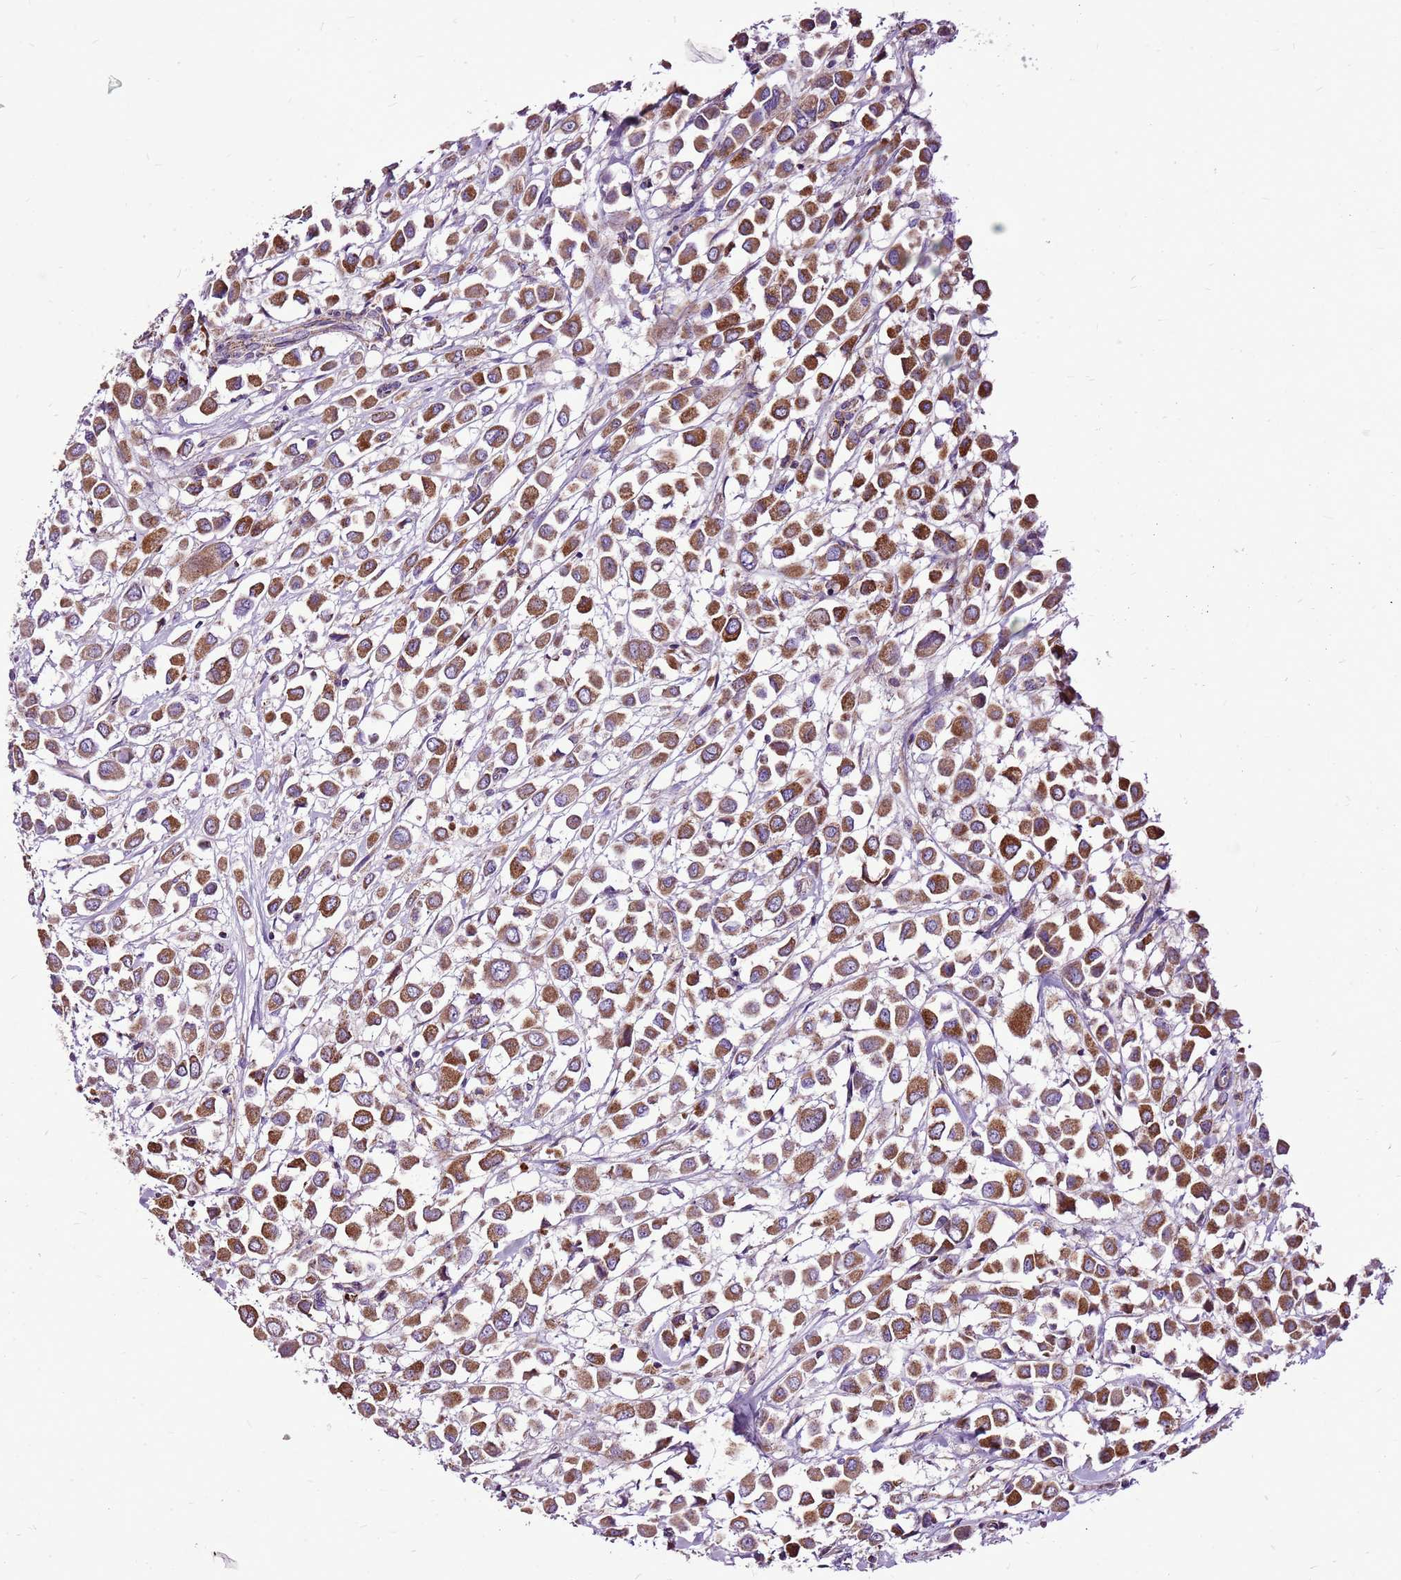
{"staining": {"intensity": "moderate", "quantity": ">75%", "location": "cytoplasmic/membranous"}, "tissue": "breast cancer", "cell_type": "Tumor cells", "image_type": "cancer", "snomed": [{"axis": "morphology", "description": "Duct carcinoma"}, {"axis": "topography", "description": "Breast"}], "caption": "The micrograph demonstrates staining of breast cancer, revealing moderate cytoplasmic/membranous protein positivity (brown color) within tumor cells.", "gene": "GCDH", "patient": {"sex": "female", "age": 61}}